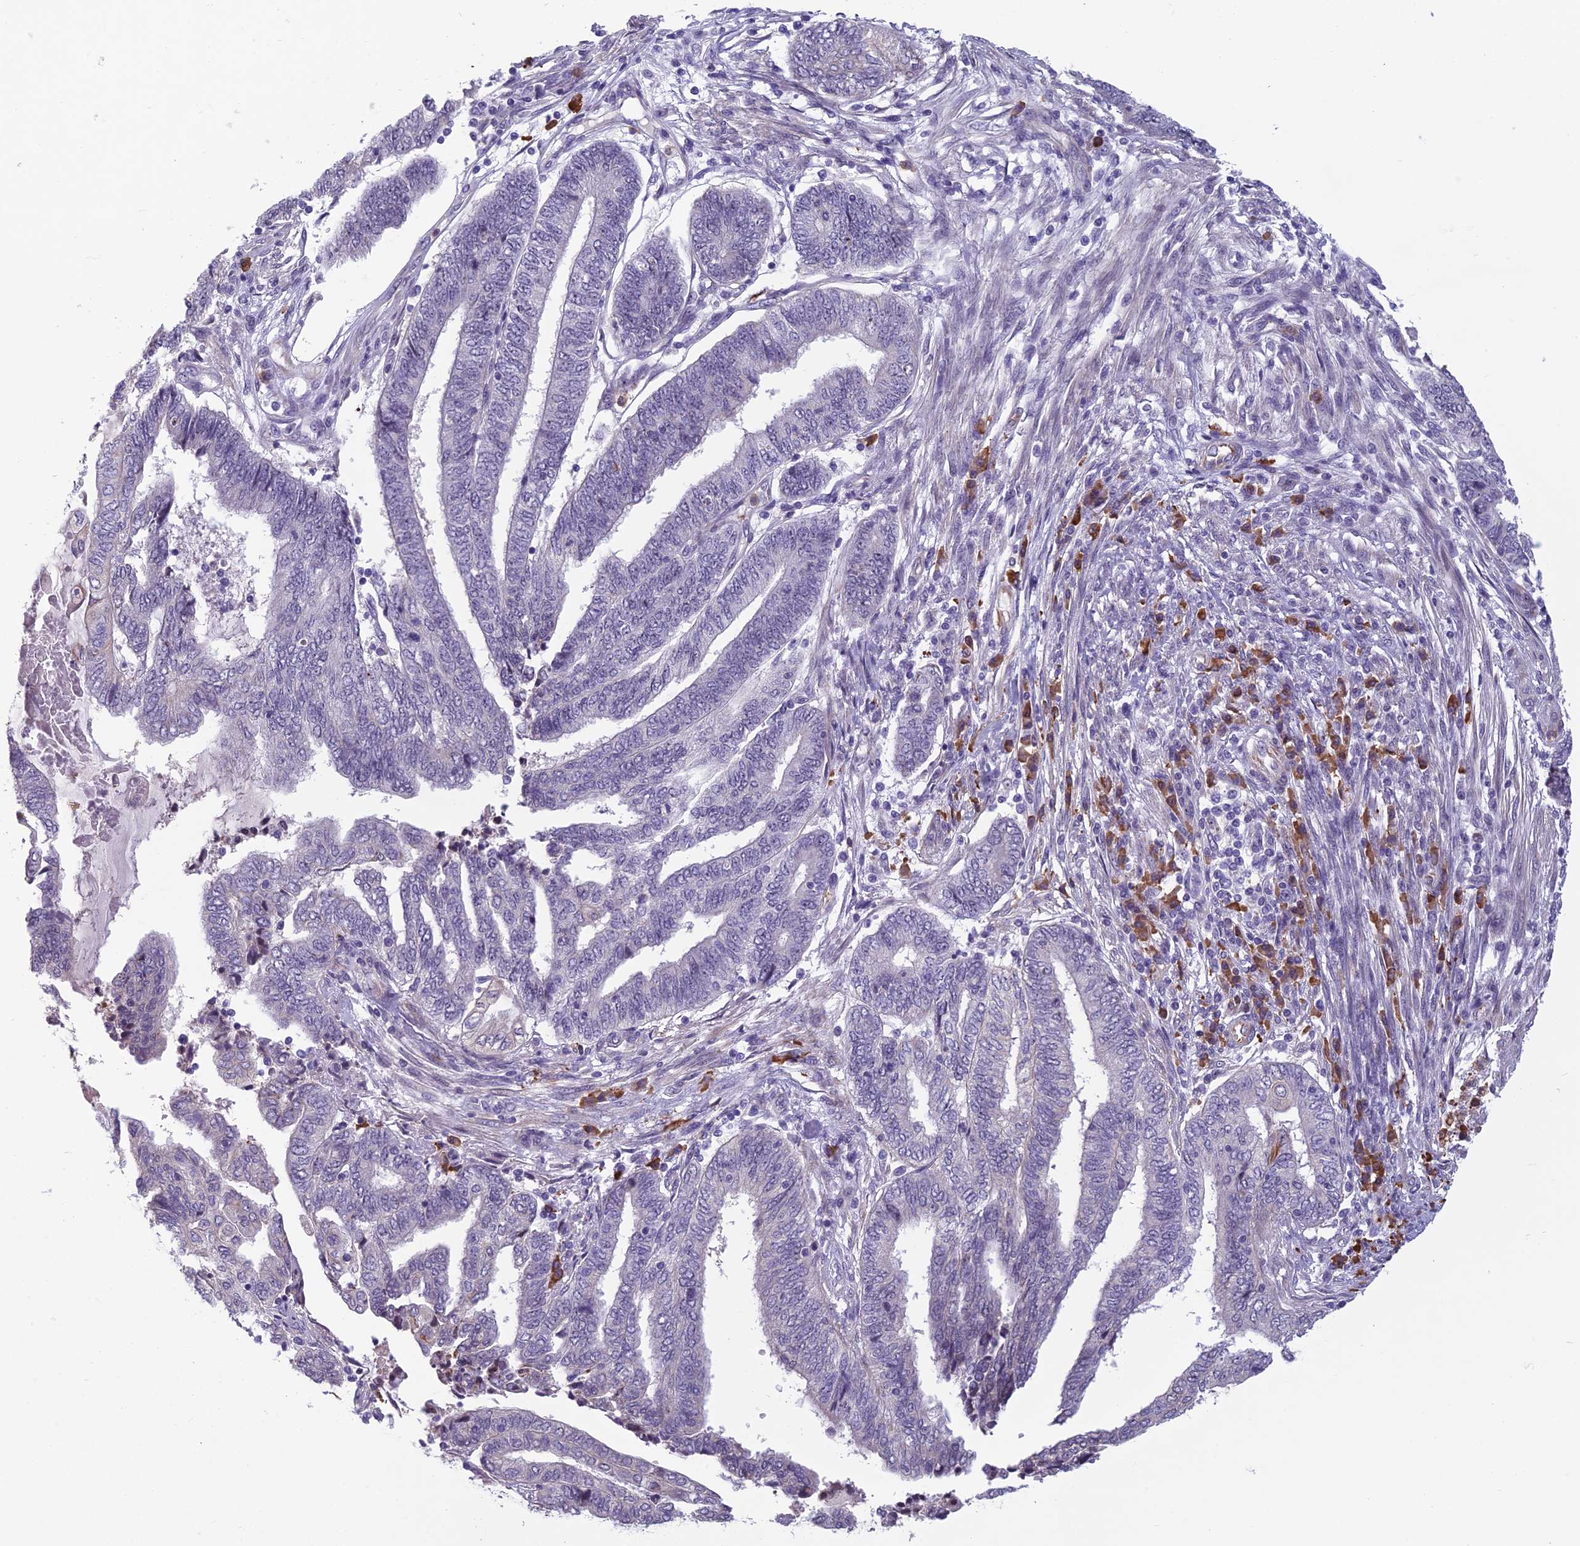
{"staining": {"intensity": "negative", "quantity": "none", "location": "none"}, "tissue": "endometrial cancer", "cell_type": "Tumor cells", "image_type": "cancer", "snomed": [{"axis": "morphology", "description": "Adenocarcinoma, NOS"}, {"axis": "topography", "description": "Uterus"}, {"axis": "topography", "description": "Endometrium"}], "caption": "This photomicrograph is of adenocarcinoma (endometrial) stained with IHC to label a protein in brown with the nuclei are counter-stained blue. There is no positivity in tumor cells.", "gene": "NOC2L", "patient": {"sex": "female", "age": 70}}